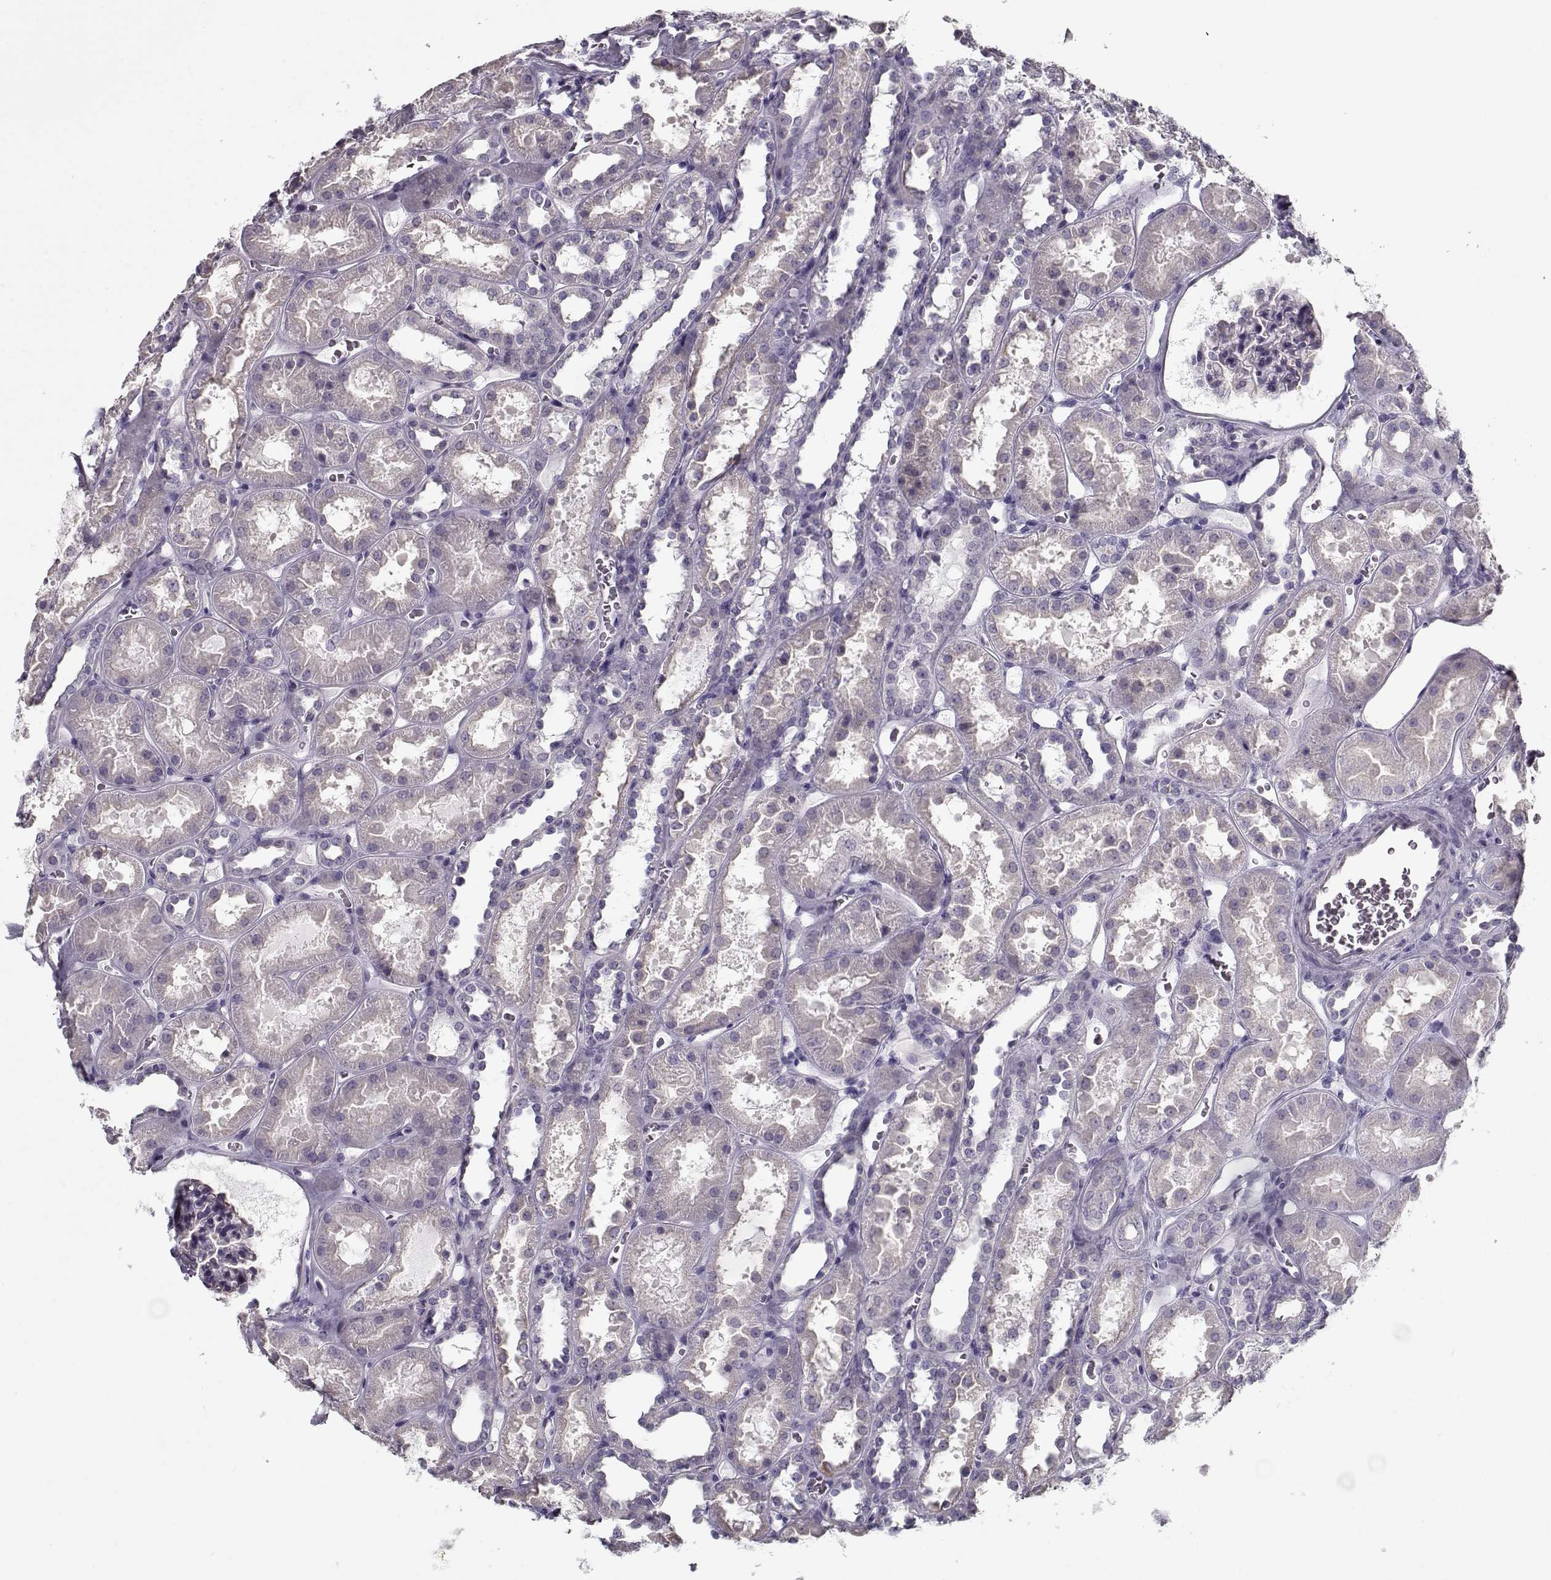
{"staining": {"intensity": "negative", "quantity": "none", "location": "none"}, "tissue": "kidney", "cell_type": "Cells in glomeruli", "image_type": "normal", "snomed": [{"axis": "morphology", "description": "Normal tissue, NOS"}, {"axis": "topography", "description": "Kidney"}], "caption": "High magnification brightfield microscopy of normal kidney stained with DAB (brown) and counterstained with hematoxylin (blue): cells in glomeruli show no significant expression. (DAB (3,3'-diaminobenzidine) IHC, high magnification).", "gene": "CCDC136", "patient": {"sex": "female", "age": 41}}